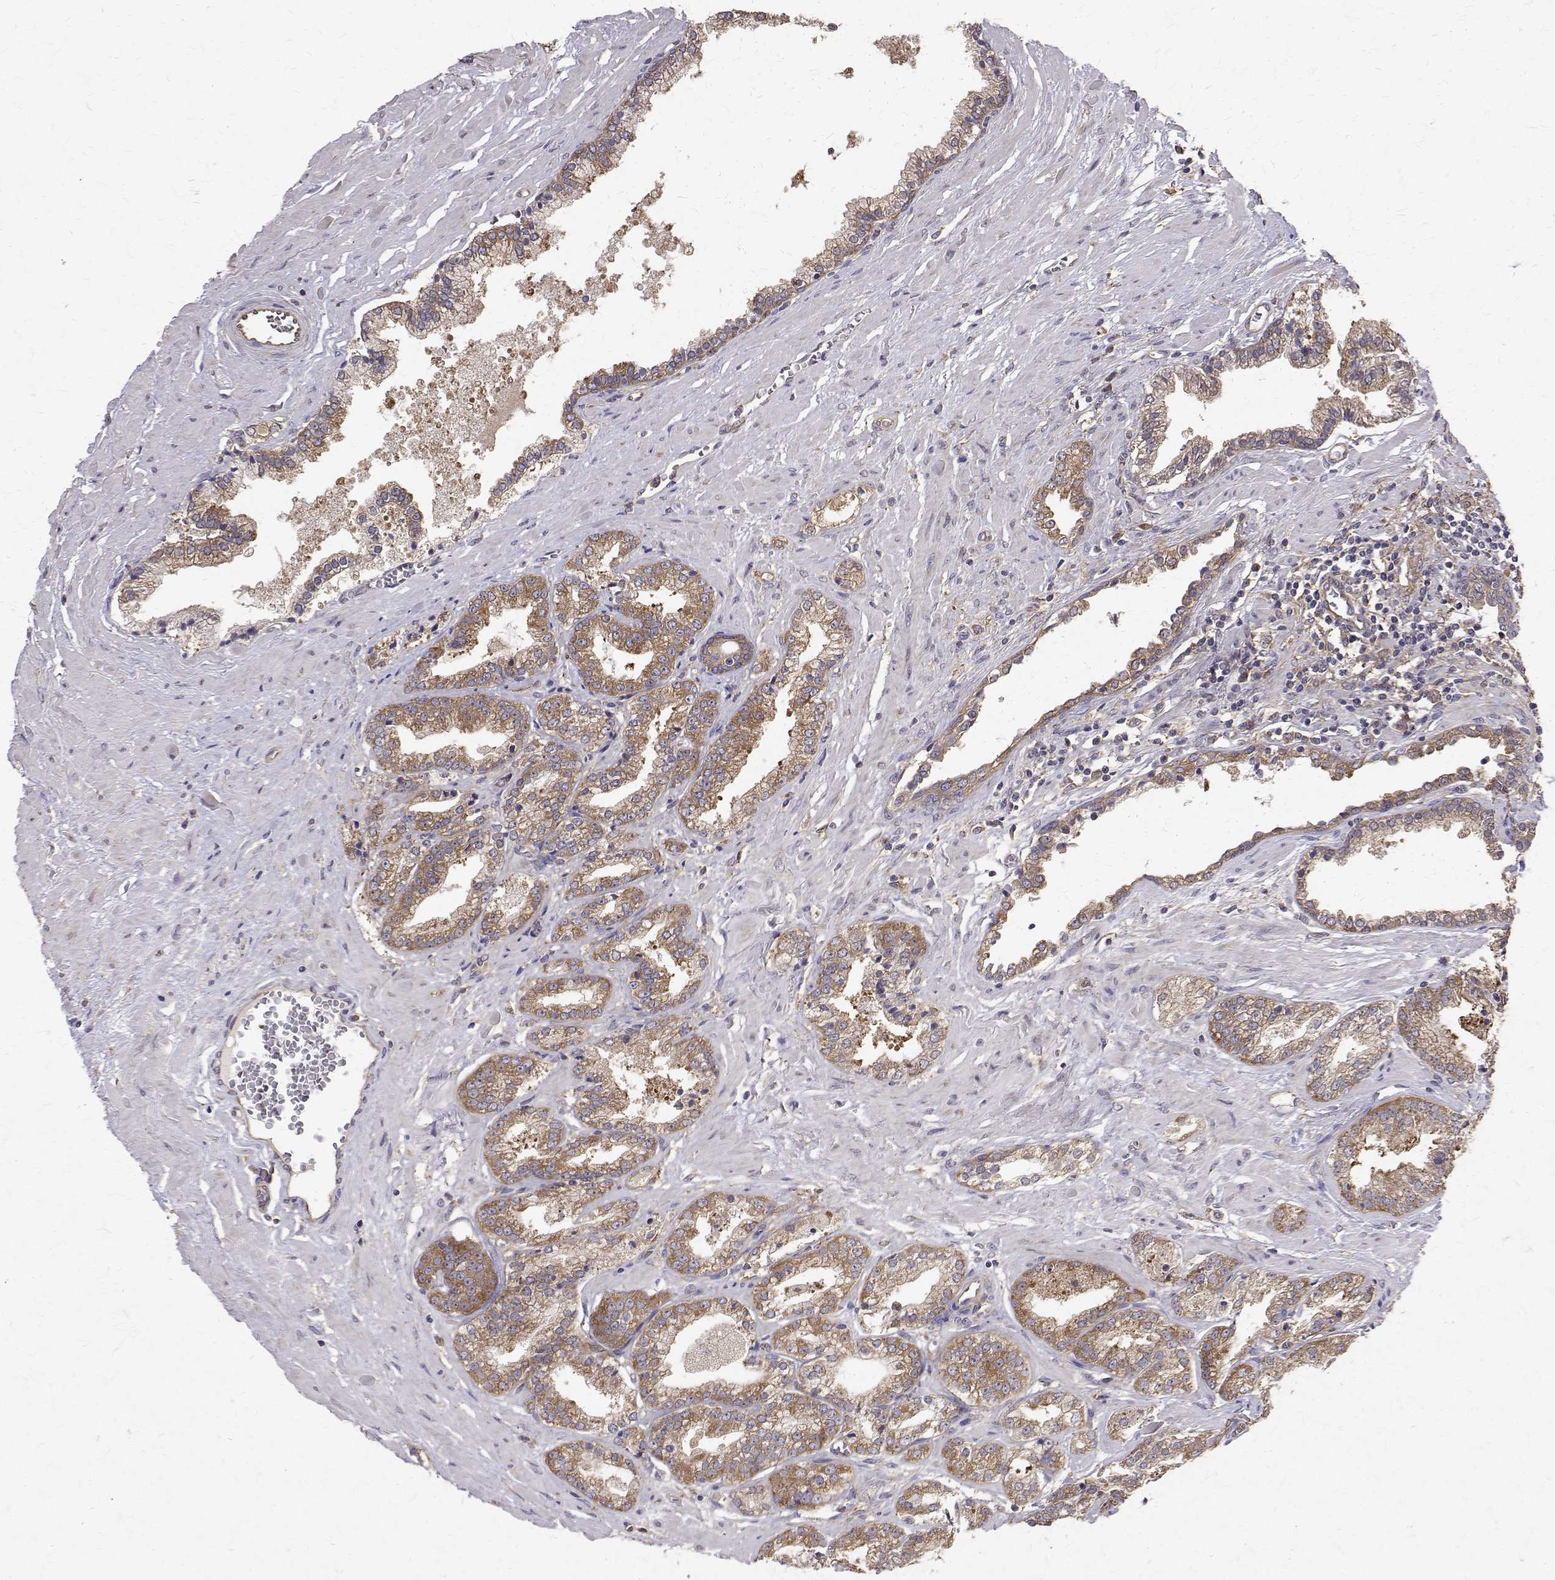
{"staining": {"intensity": "moderate", "quantity": ">75%", "location": "cytoplasmic/membranous"}, "tissue": "prostate cancer", "cell_type": "Tumor cells", "image_type": "cancer", "snomed": [{"axis": "morphology", "description": "Adenocarcinoma, Low grade"}, {"axis": "topography", "description": "Prostate"}], "caption": "Tumor cells reveal moderate cytoplasmic/membranous staining in approximately >75% of cells in low-grade adenocarcinoma (prostate).", "gene": "FARSB", "patient": {"sex": "male", "age": 60}}